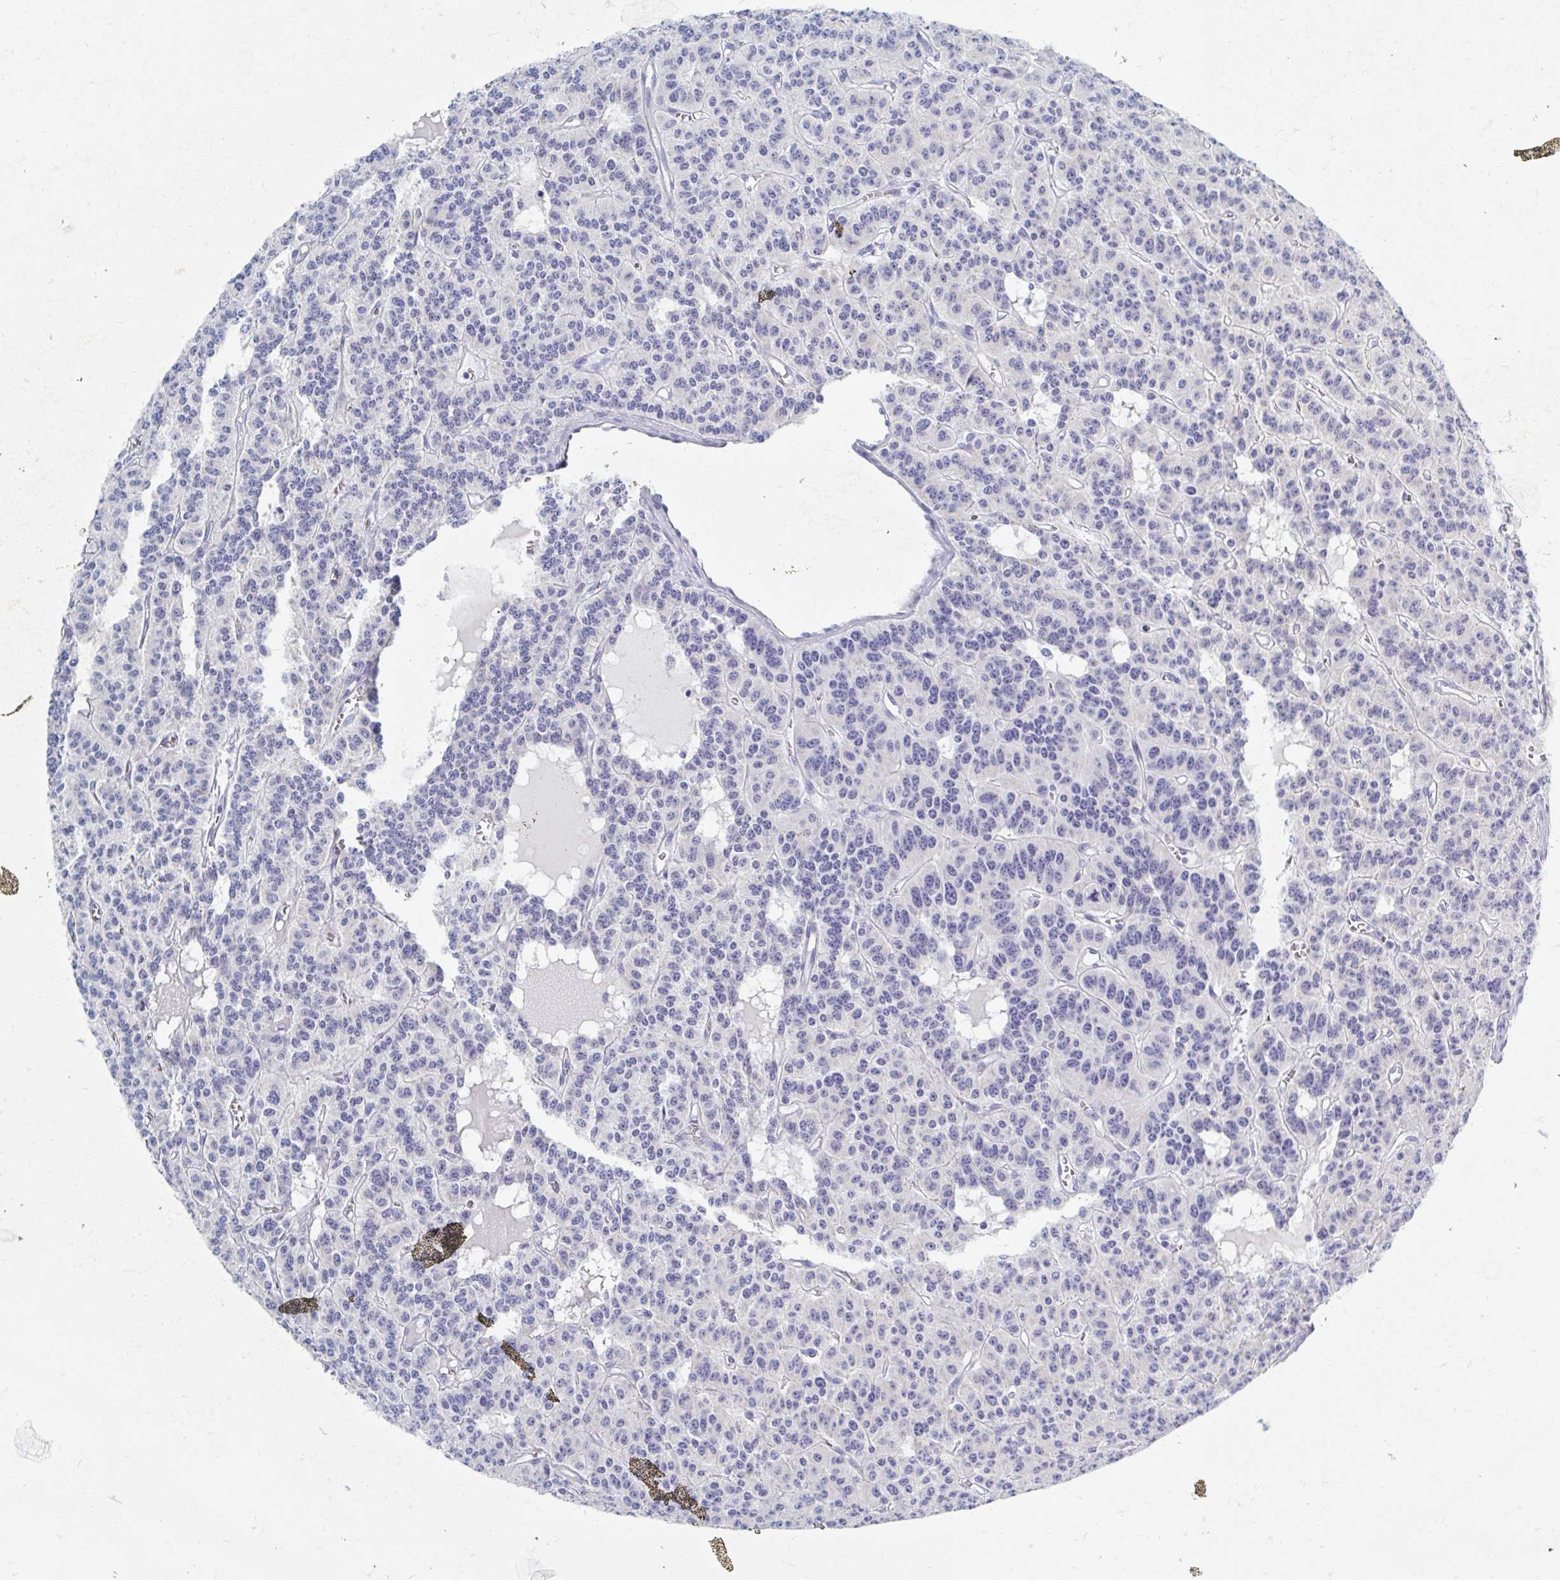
{"staining": {"intensity": "negative", "quantity": "none", "location": "none"}, "tissue": "carcinoid", "cell_type": "Tumor cells", "image_type": "cancer", "snomed": [{"axis": "morphology", "description": "Carcinoid, malignant, NOS"}, {"axis": "topography", "description": "Lung"}], "caption": "This is an immunohistochemistry photomicrograph of carcinoid. There is no positivity in tumor cells.", "gene": "MYLK2", "patient": {"sex": "female", "age": 71}}